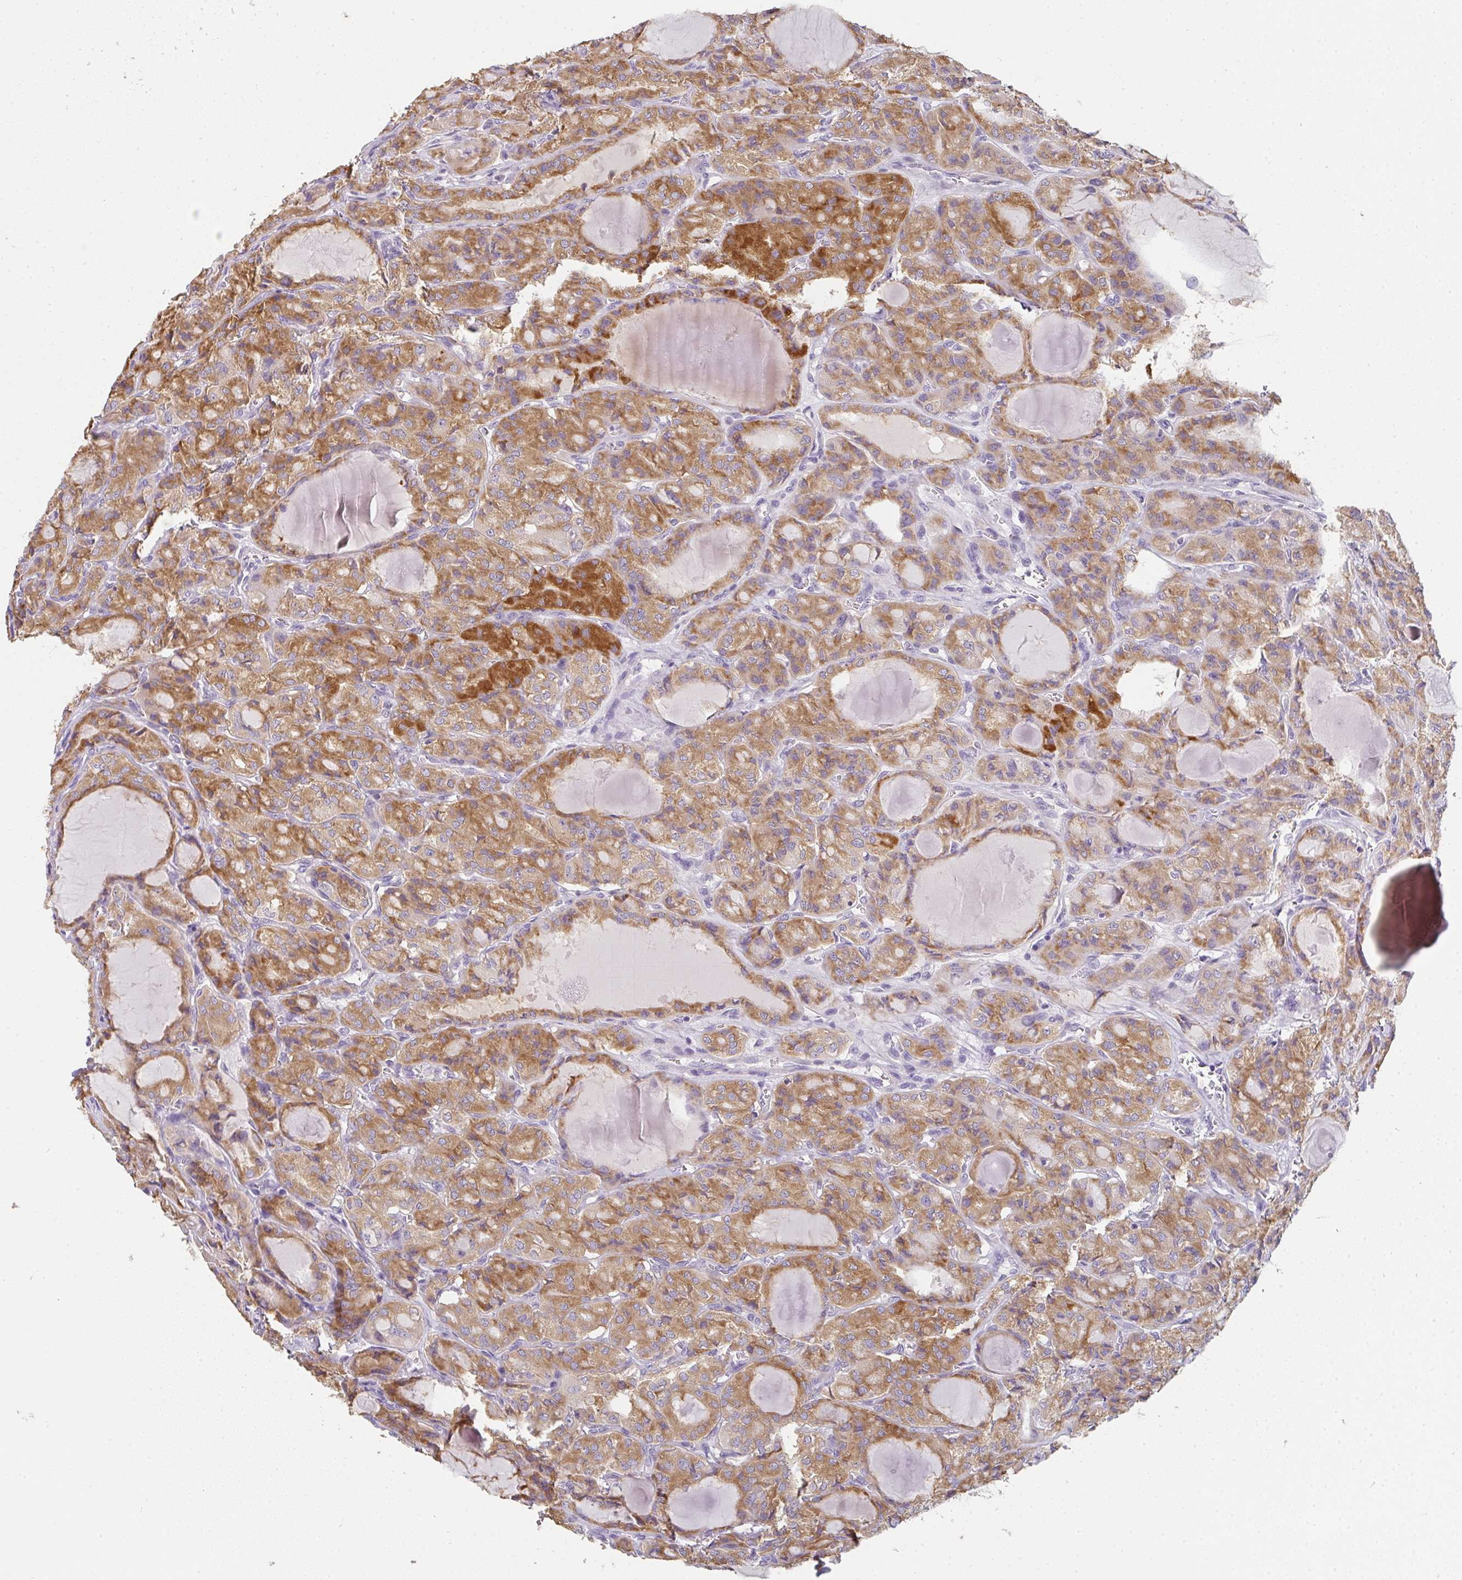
{"staining": {"intensity": "moderate", "quantity": ">75%", "location": "cytoplasmic/membranous"}, "tissue": "thyroid cancer", "cell_type": "Tumor cells", "image_type": "cancer", "snomed": [{"axis": "morphology", "description": "Papillary adenocarcinoma, NOS"}, {"axis": "topography", "description": "Thyroid gland"}], "caption": "The immunohistochemical stain labels moderate cytoplasmic/membranous positivity in tumor cells of thyroid papillary adenocarcinoma tissue.", "gene": "ZNF215", "patient": {"sex": "male", "age": 87}}